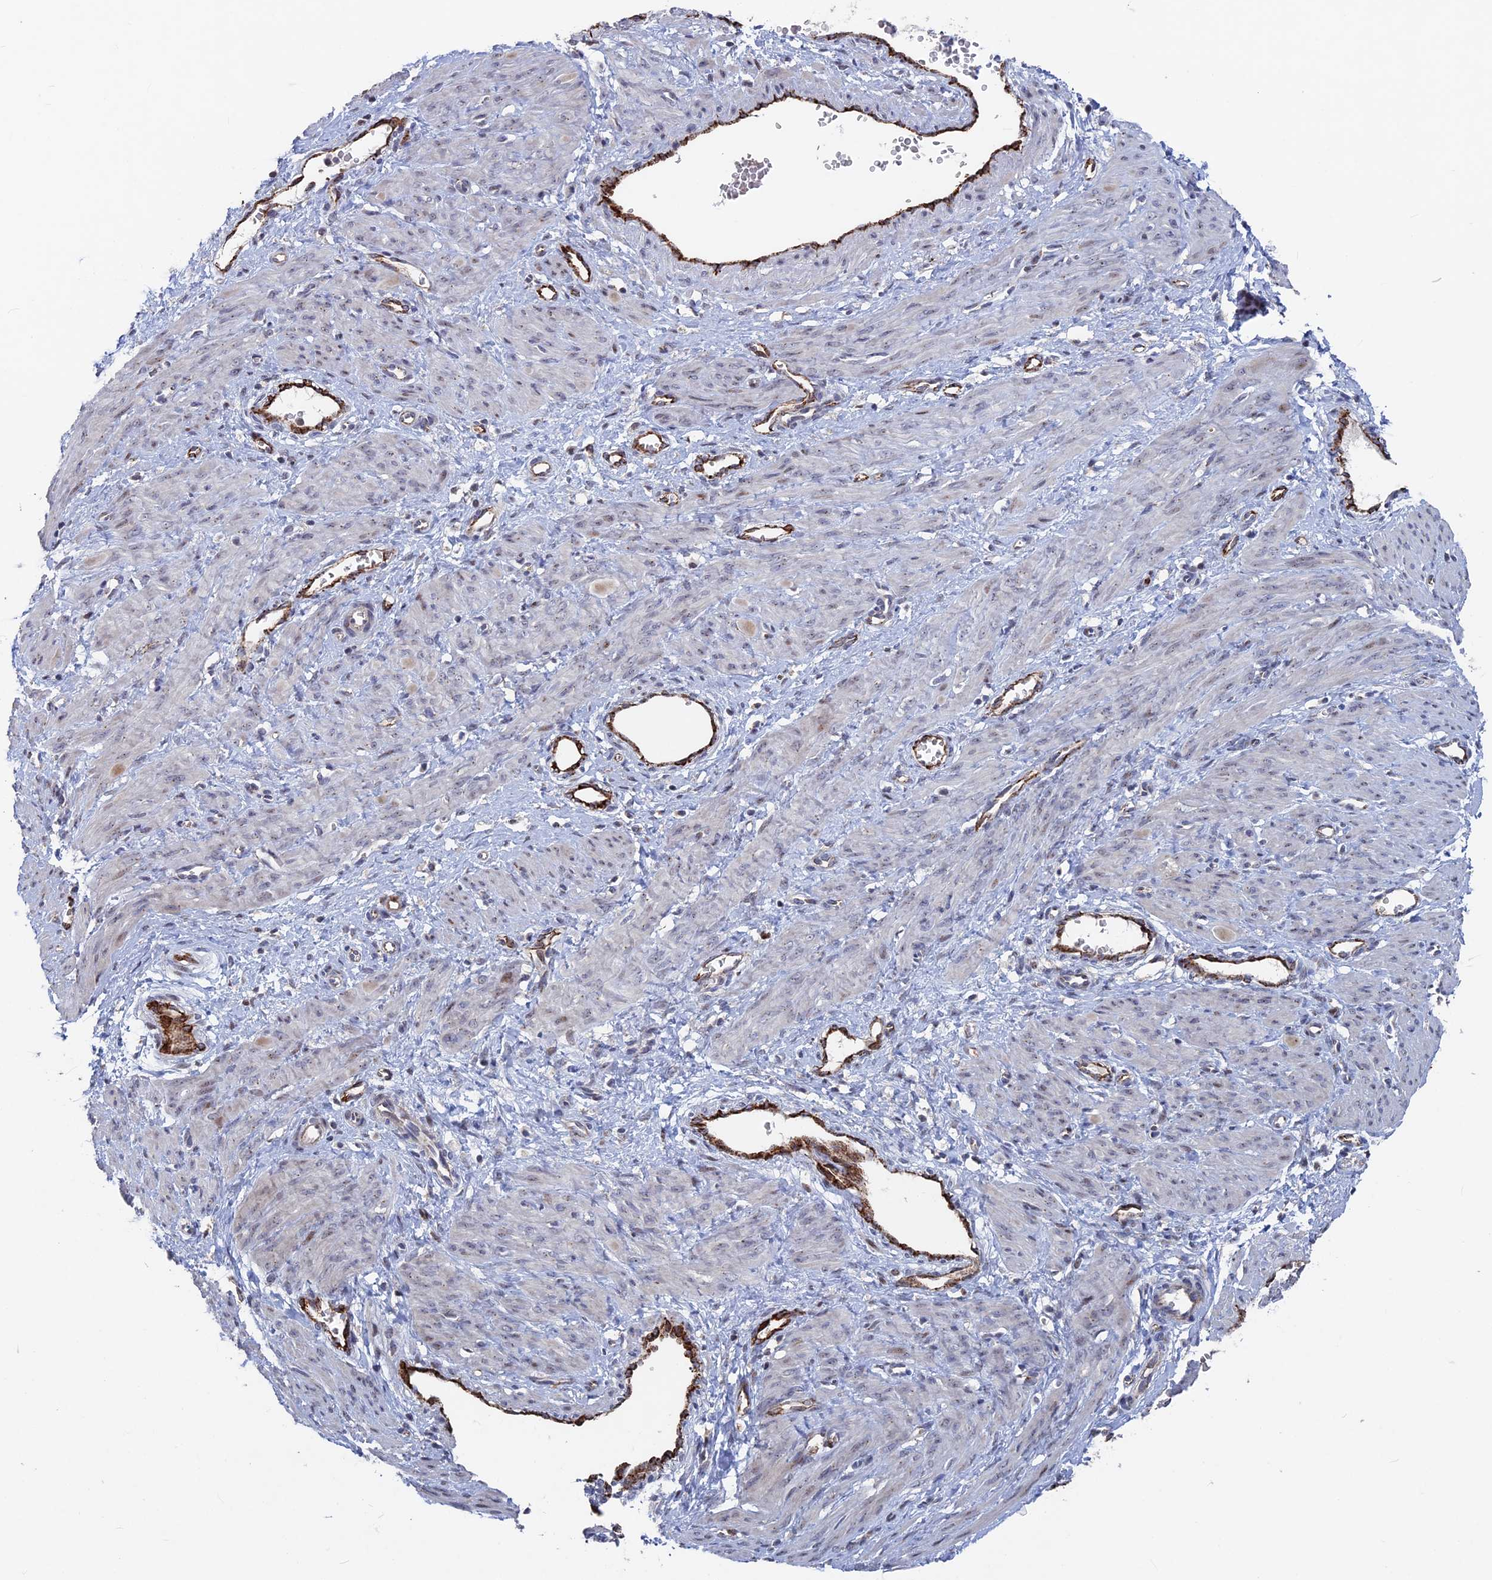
{"staining": {"intensity": "negative", "quantity": "none", "location": "none"}, "tissue": "smooth muscle", "cell_type": "Smooth muscle cells", "image_type": "normal", "snomed": [{"axis": "morphology", "description": "Normal tissue, NOS"}, {"axis": "topography", "description": "Endometrium"}], "caption": "The micrograph exhibits no significant positivity in smooth muscle cells of smooth muscle. Brightfield microscopy of immunohistochemistry (IHC) stained with DAB (brown) and hematoxylin (blue), captured at high magnification.", "gene": "SH3D21", "patient": {"sex": "female", "age": 33}}